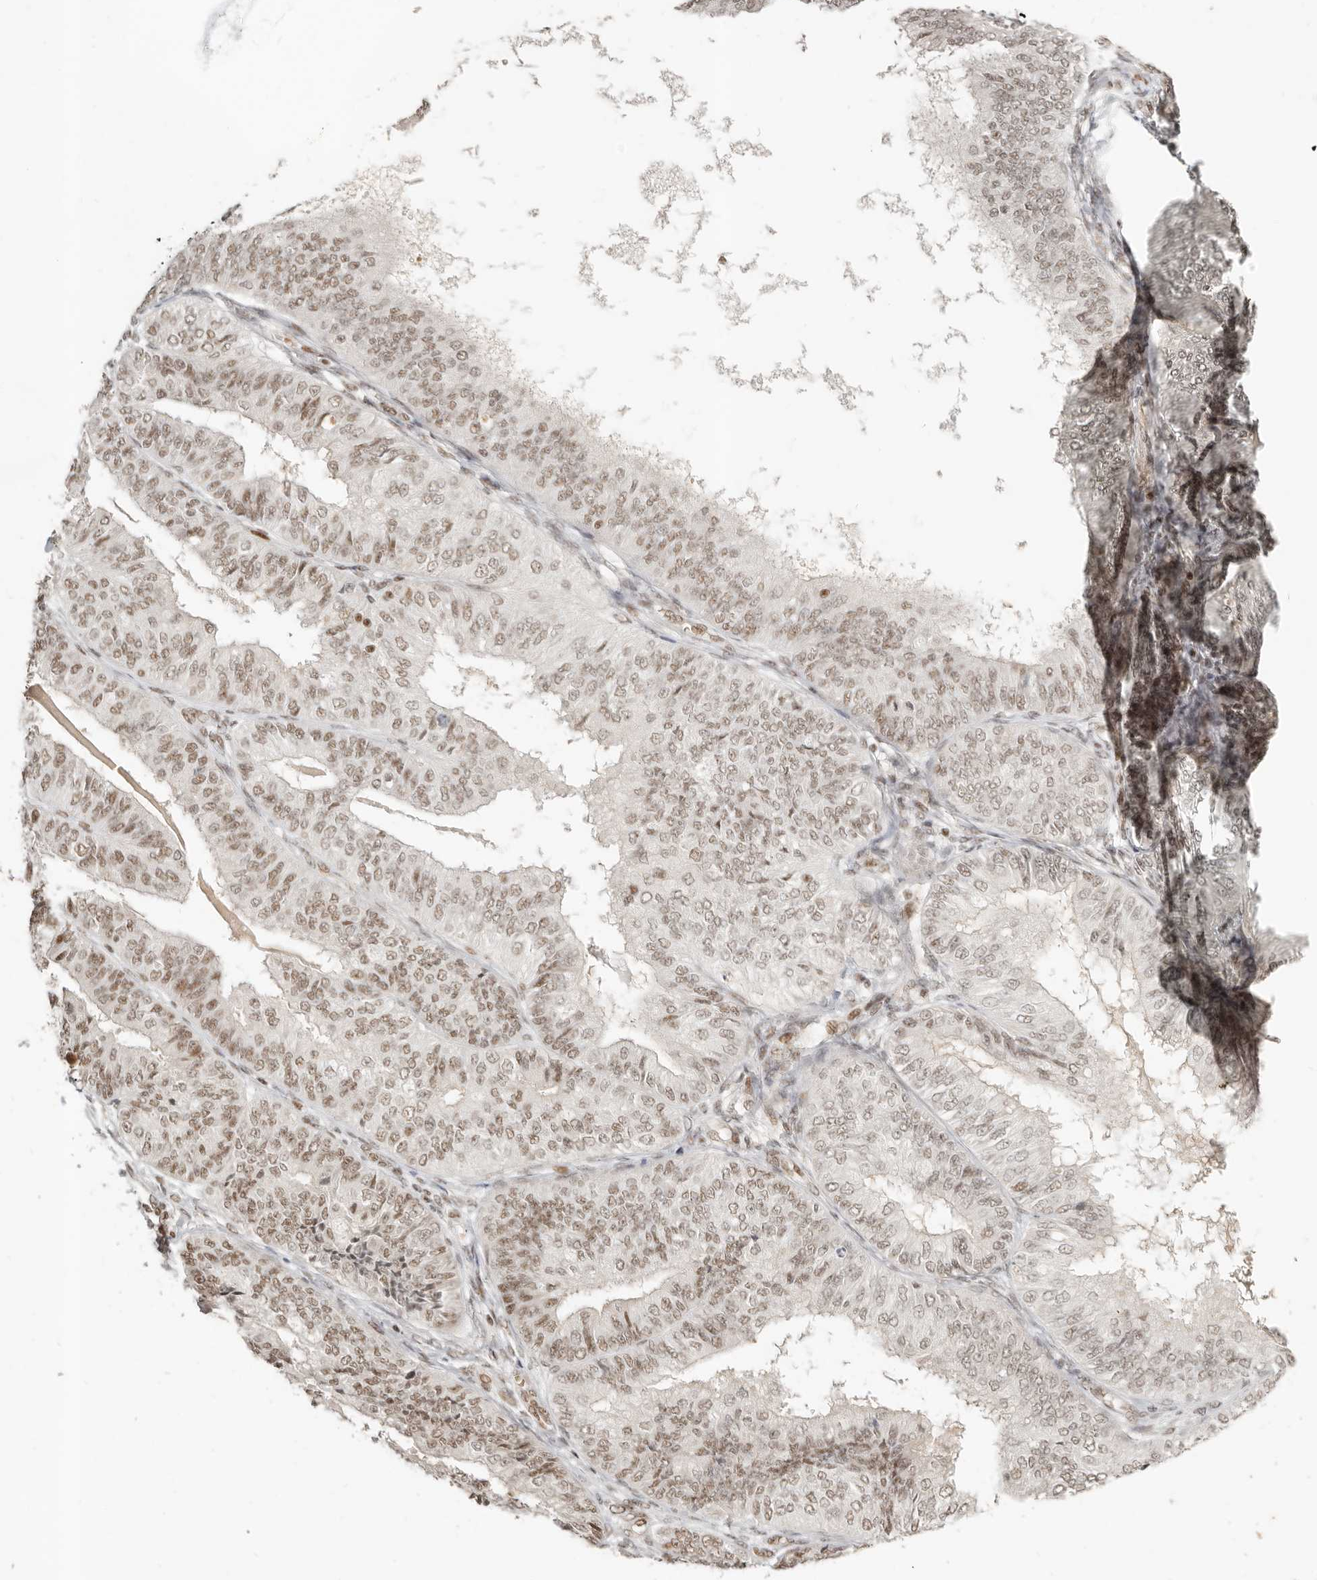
{"staining": {"intensity": "moderate", "quantity": "25%-75%", "location": "nuclear"}, "tissue": "endometrial cancer", "cell_type": "Tumor cells", "image_type": "cancer", "snomed": [{"axis": "morphology", "description": "Adenocarcinoma, NOS"}, {"axis": "topography", "description": "Endometrium"}], "caption": "A medium amount of moderate nuclear positivity is appreciated in about 25%-75% of tumor cells in endometrial cancer tissue. The staining was performed using DAB, with brown indicating positive protein expression. Nuclei are stained blue with hematoxylin.", "gene": "GABPA", "patient": {"sex": "female", "age": 58}}